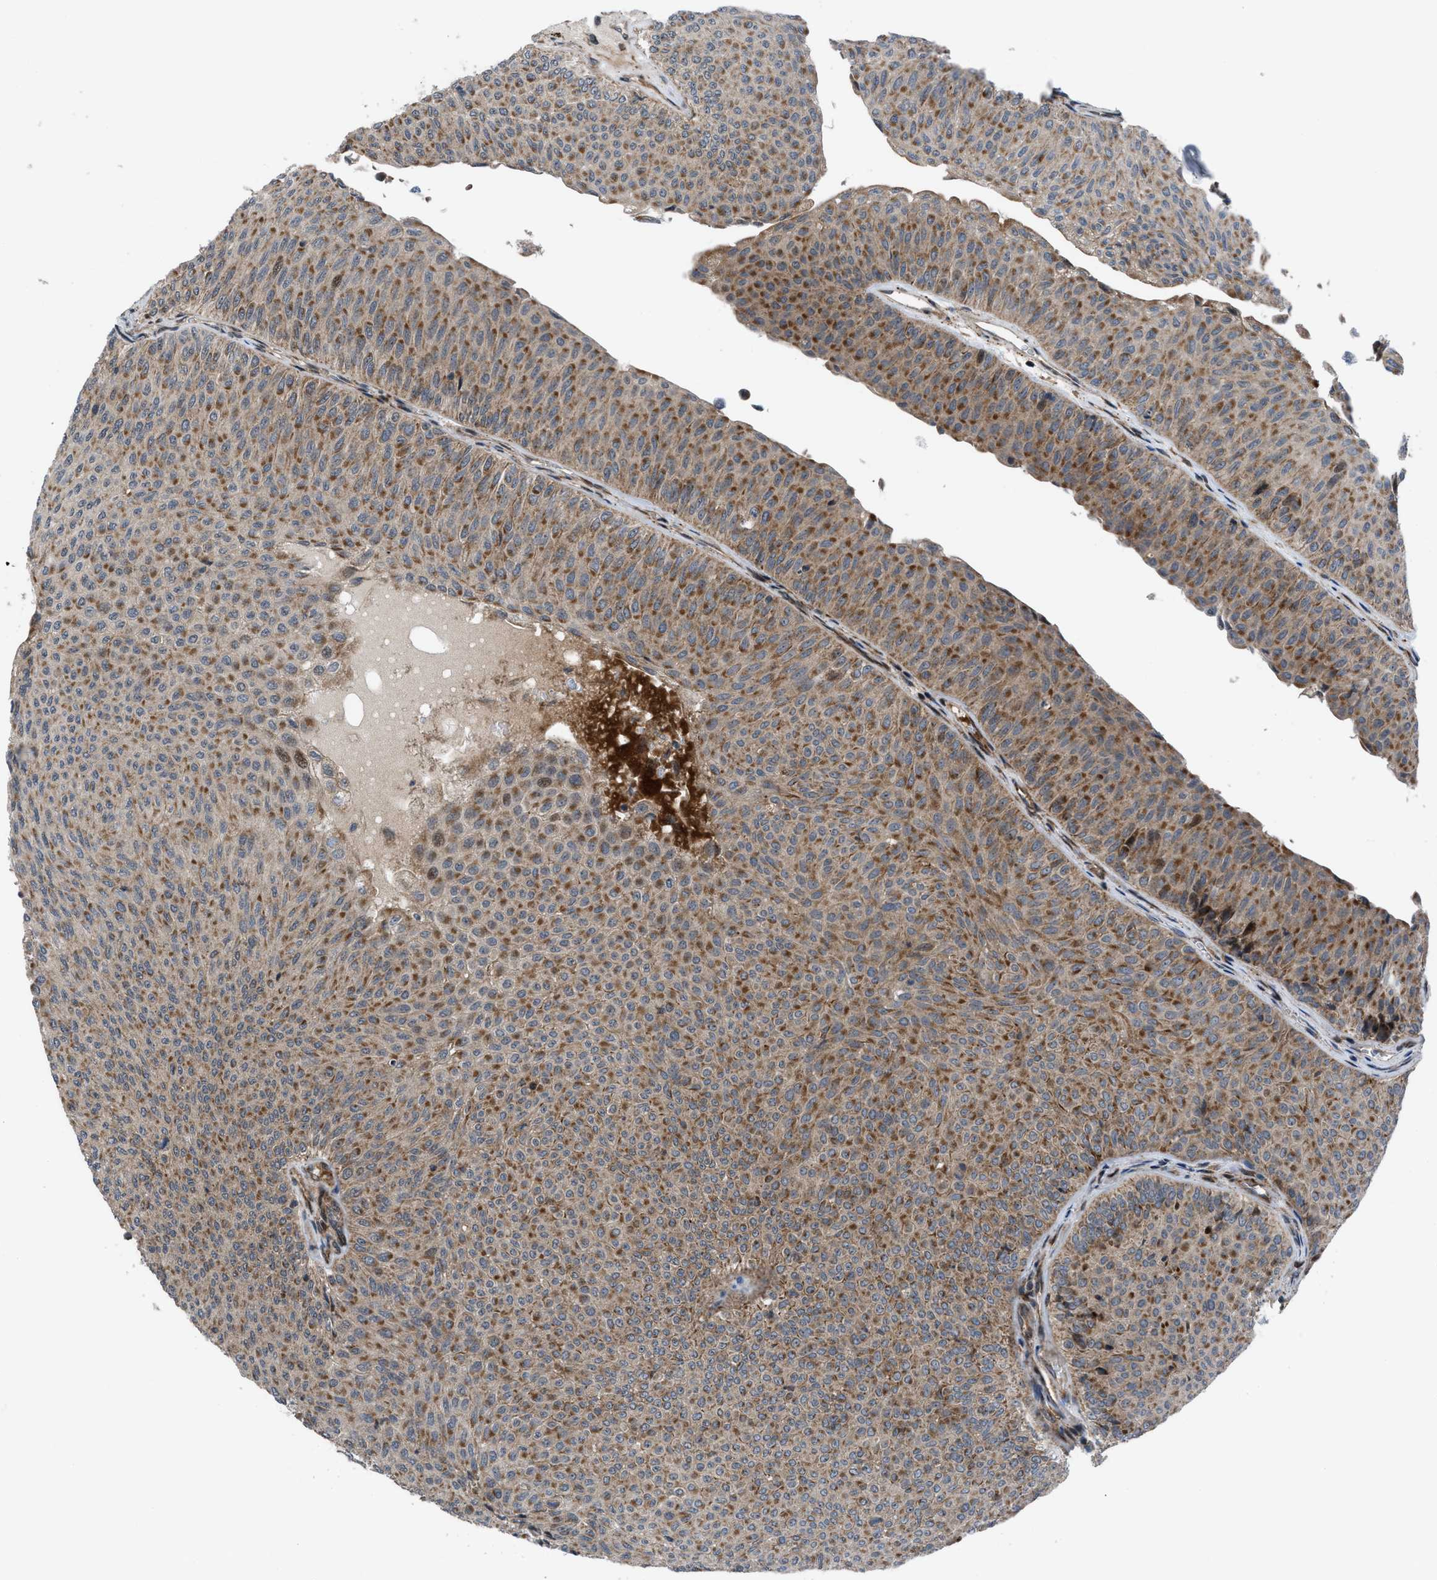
{"staining": {"intensity": "moderate", "quantity": ">75%", "location": "cytoplasmic/membranous"}, "tissue": "urothelial cancer", "cell_type": "Tumor cells", "image_type": "cancer", "snomed": [{"axis": "morphology", "description": "Urothelial carcinoma, Low grade"}, {"axis": "topography", "description": "Urinary bladder"}], "caption": "Urothelial cancer was stained to show a protein in brown. There is medium levels of moderate cytoplasmic/membranous expression in approximately >75% of tumor cells.", "gene": "AP3M2", "patient": {"sex": "male", "age": 78}}